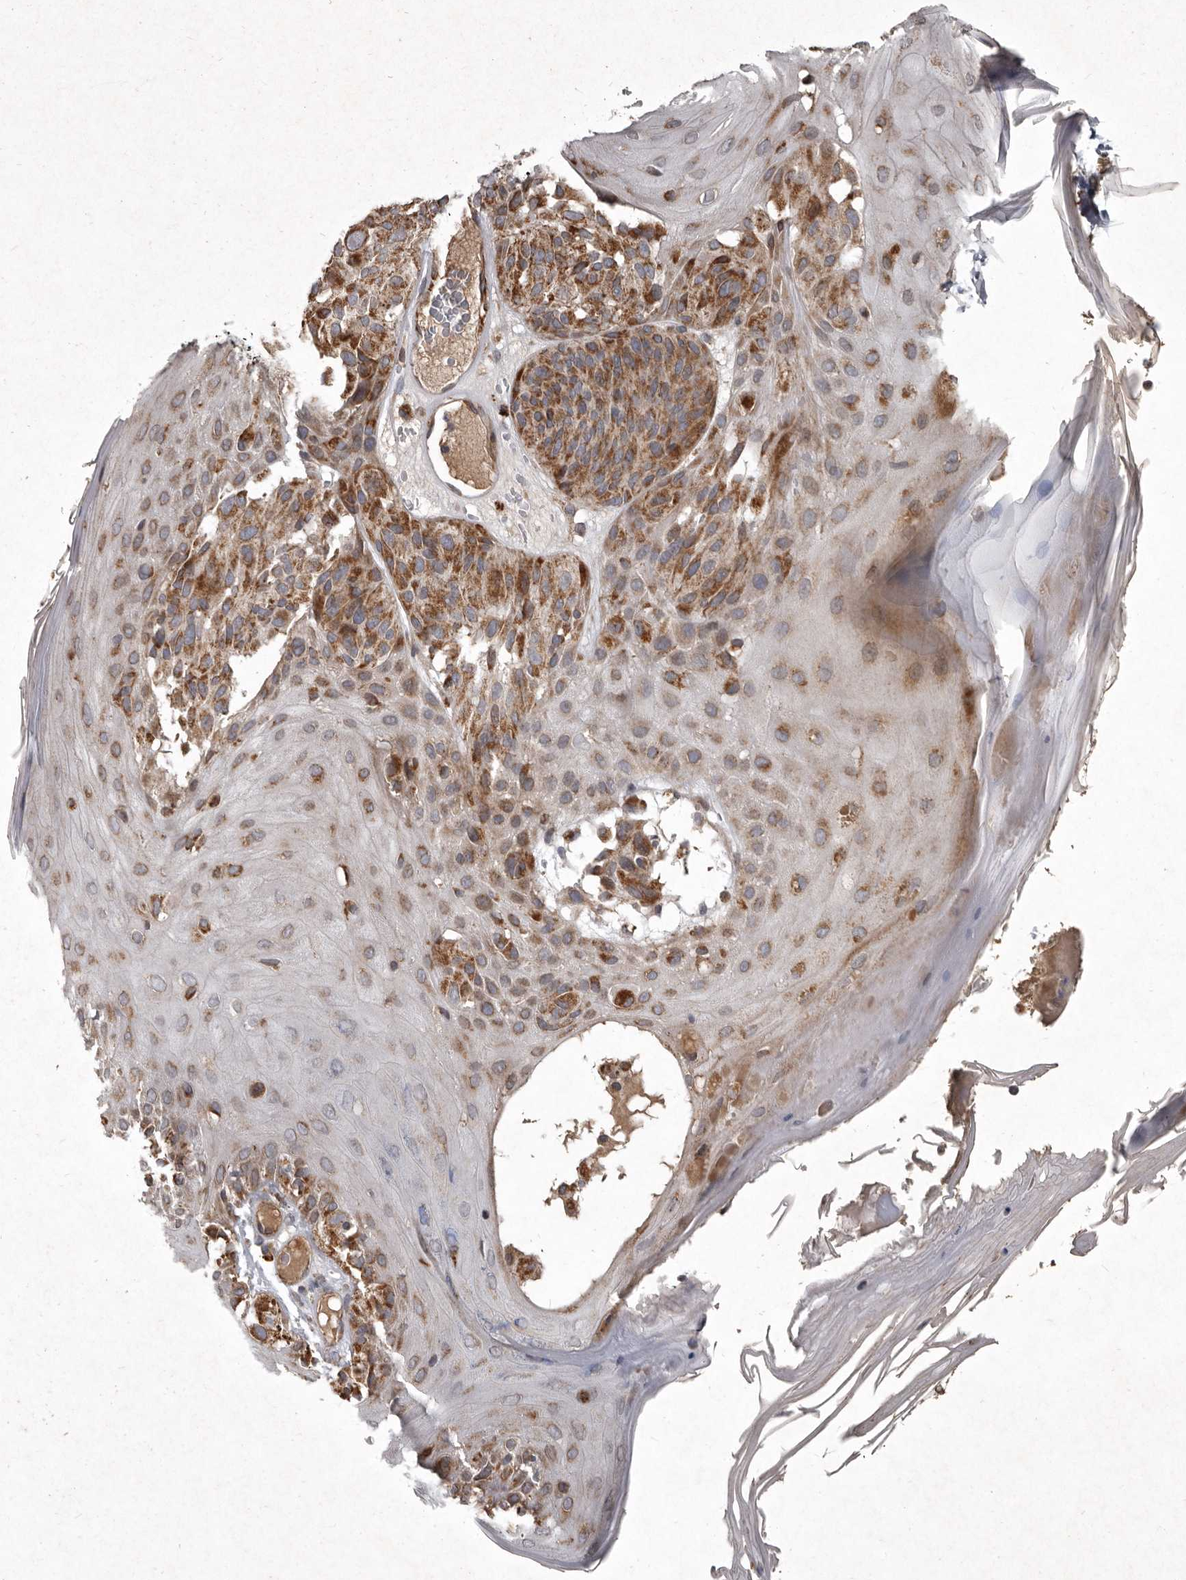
{"staining": {"intensity": "moderate", "quantity": ">75%", "location": "cytoplasmic/membranous"}, "tissue": "melanoma", "cell_type": "Tumor cells", "image_type": "cancer", "snomed": [{"axis": "morphology", "description": "Malignant melanoma, NOS"}, {"axis": "topography", "description": "Skin"}], "caption": "Immunohistochemistry image of neoplastic tissue: malignant melanoma stained using immunohistochemistry shows medium levels of moderate protein expression localized specifically in the cytoplasmic/membranous of tumor cells, appearing as a cytoplasmic/membranous brown color.", "gene": "MRPS15", "patient": {"sex": "male", "age": 83}}